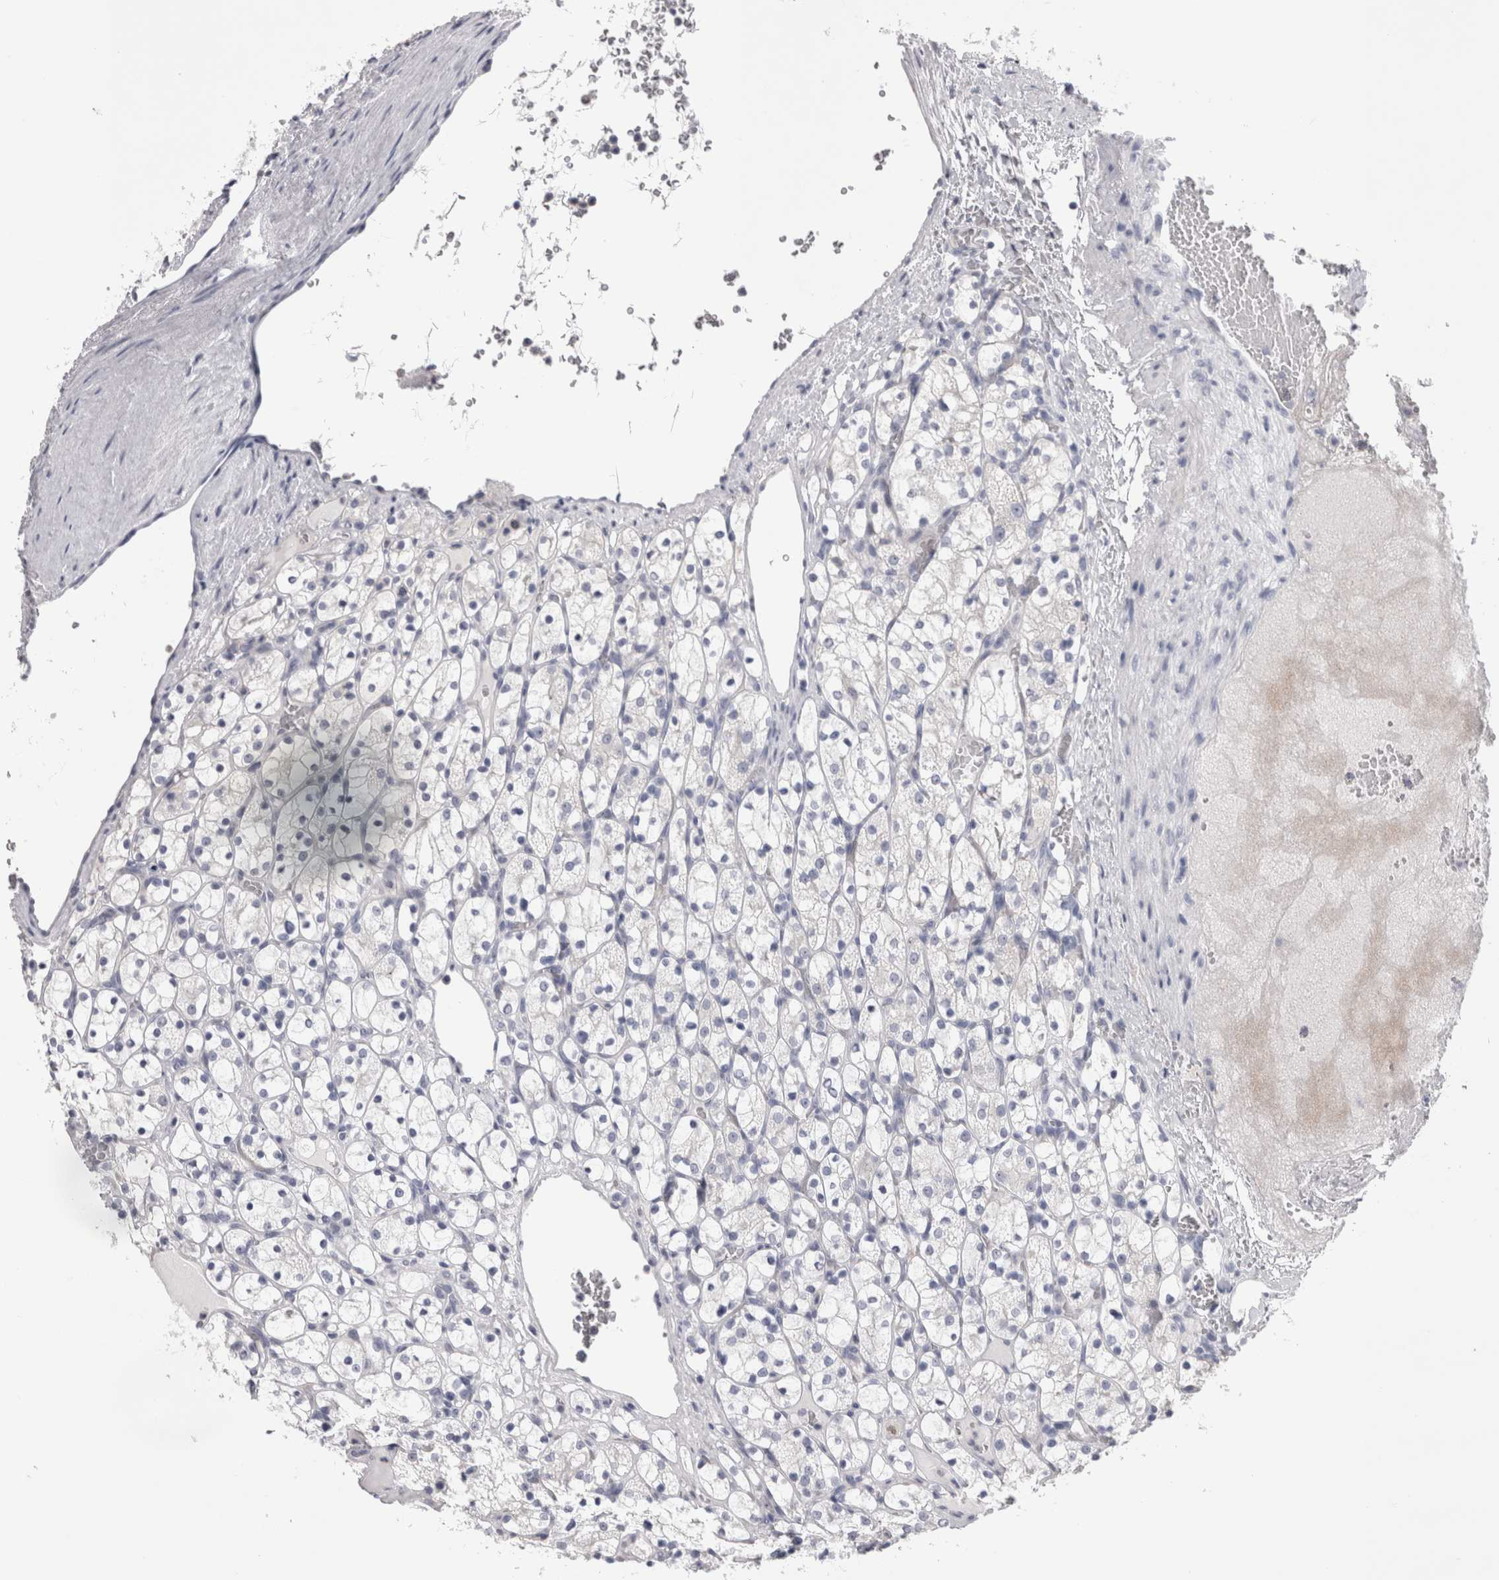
{"staining": {"intensity": "negative", "quantity": "none", "location": "none"}, "tissue": "renal cancer", "cell_type": "Tumor cells", "image_type": "cancer", "snomed": [{"axis": "morphology", "description": "Adenocarcinoma, NOS"}, {"axis": "topography", "description": "Kidney"}], "caption": "IHC micrograph of human renal cancer (adenocarcinoma) stained for a protein (brown), which demonstrates no staining in tumor cells.", "gene": "PWP2", "patient": {"sex": "female", "age": 69}}